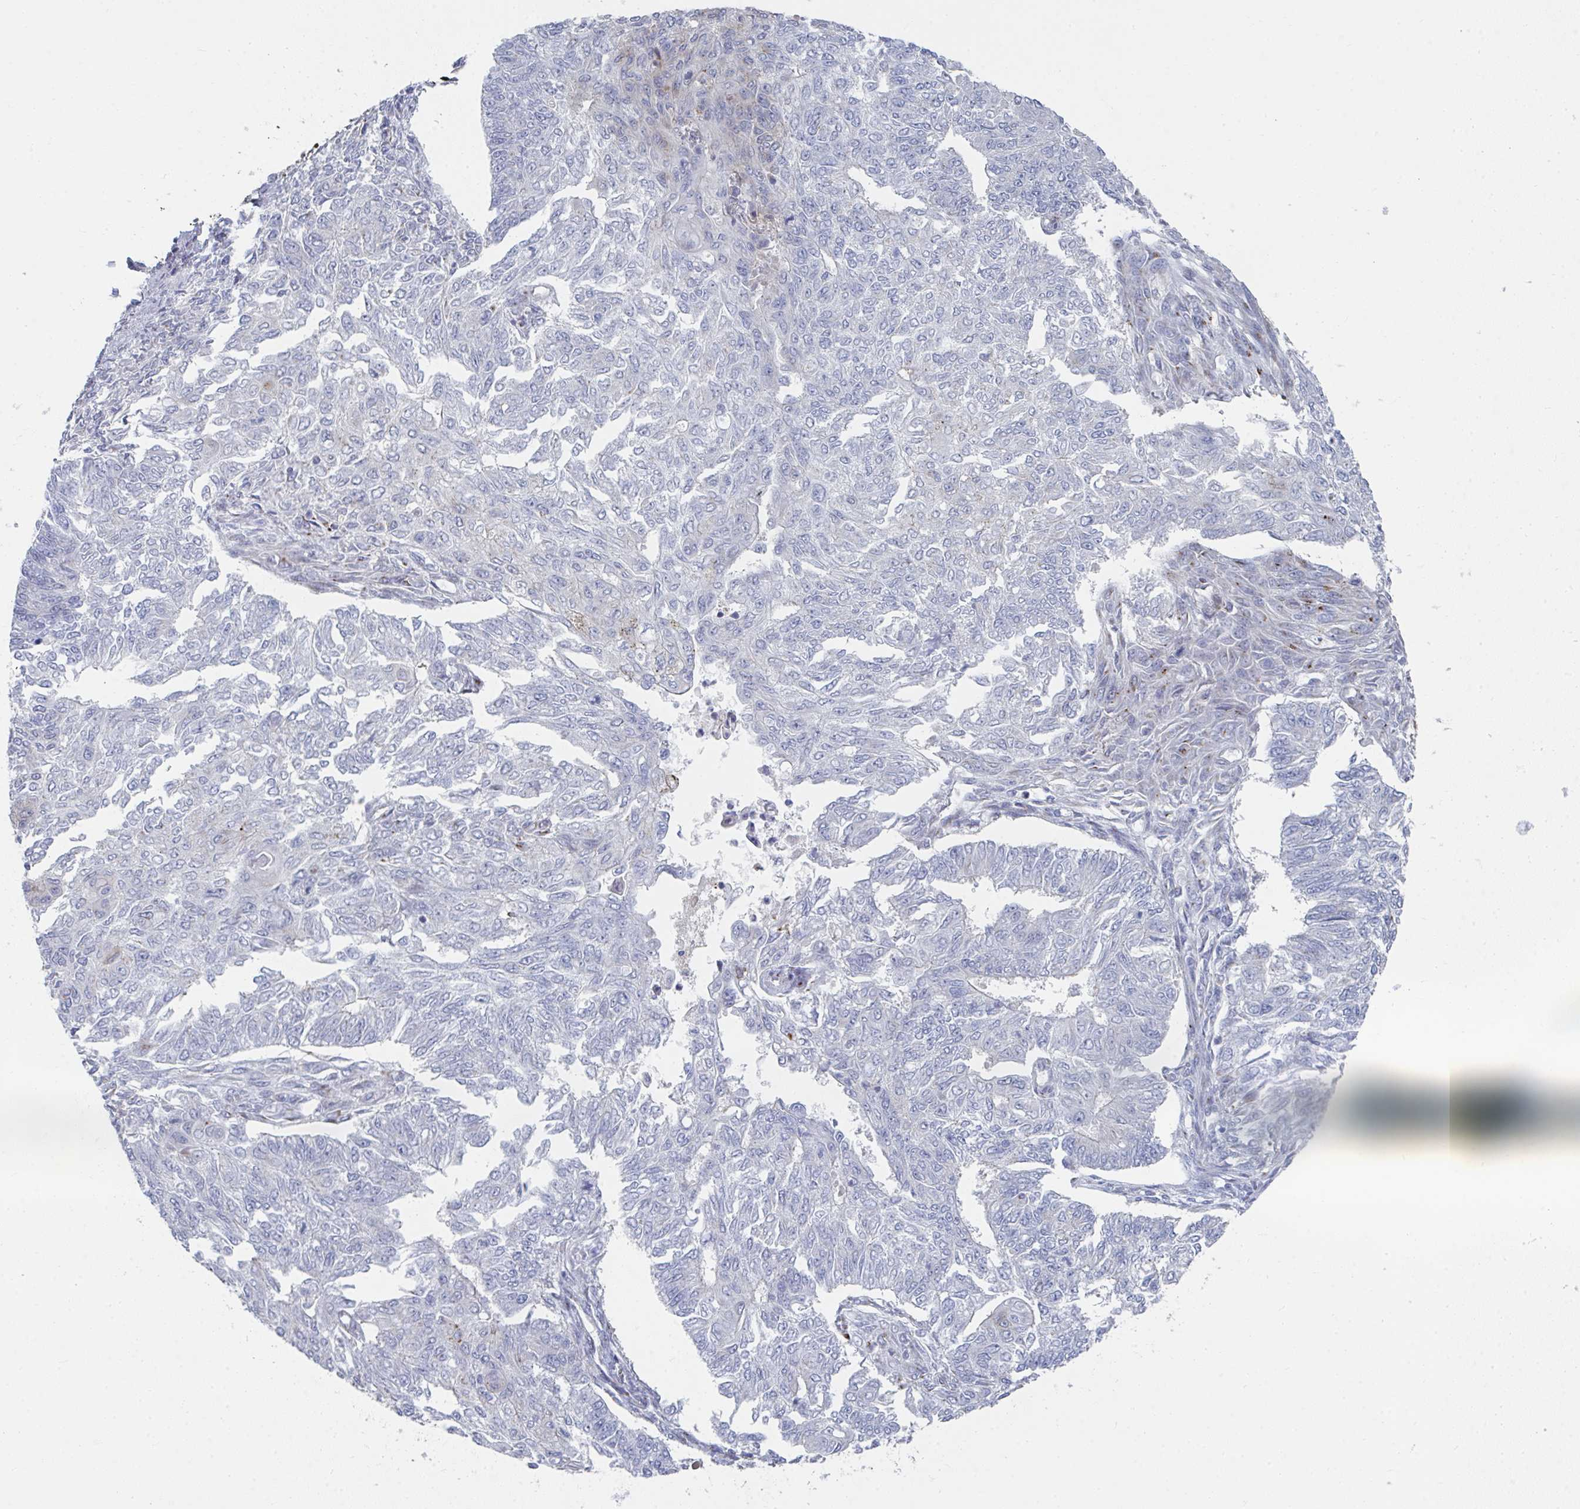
{"staining": {"intensity": "negative", "quantity": "none", "location": "none"}, "tissue": "endometrial cancer", "cell_type": "Tumor cells", "image_type": "cancer", "snomed": [{"axis": "morphology", "description": "Adenocarcinoma, NOS"}, {"axis": "topography", "description": "Endometrium"}], "caption": "Protein analysis of endometrial adenocarcinoma displays no significant positivity in tumor cells.", "gene": "PSMG1", "patient": {"sex": "female", "age": 32}}